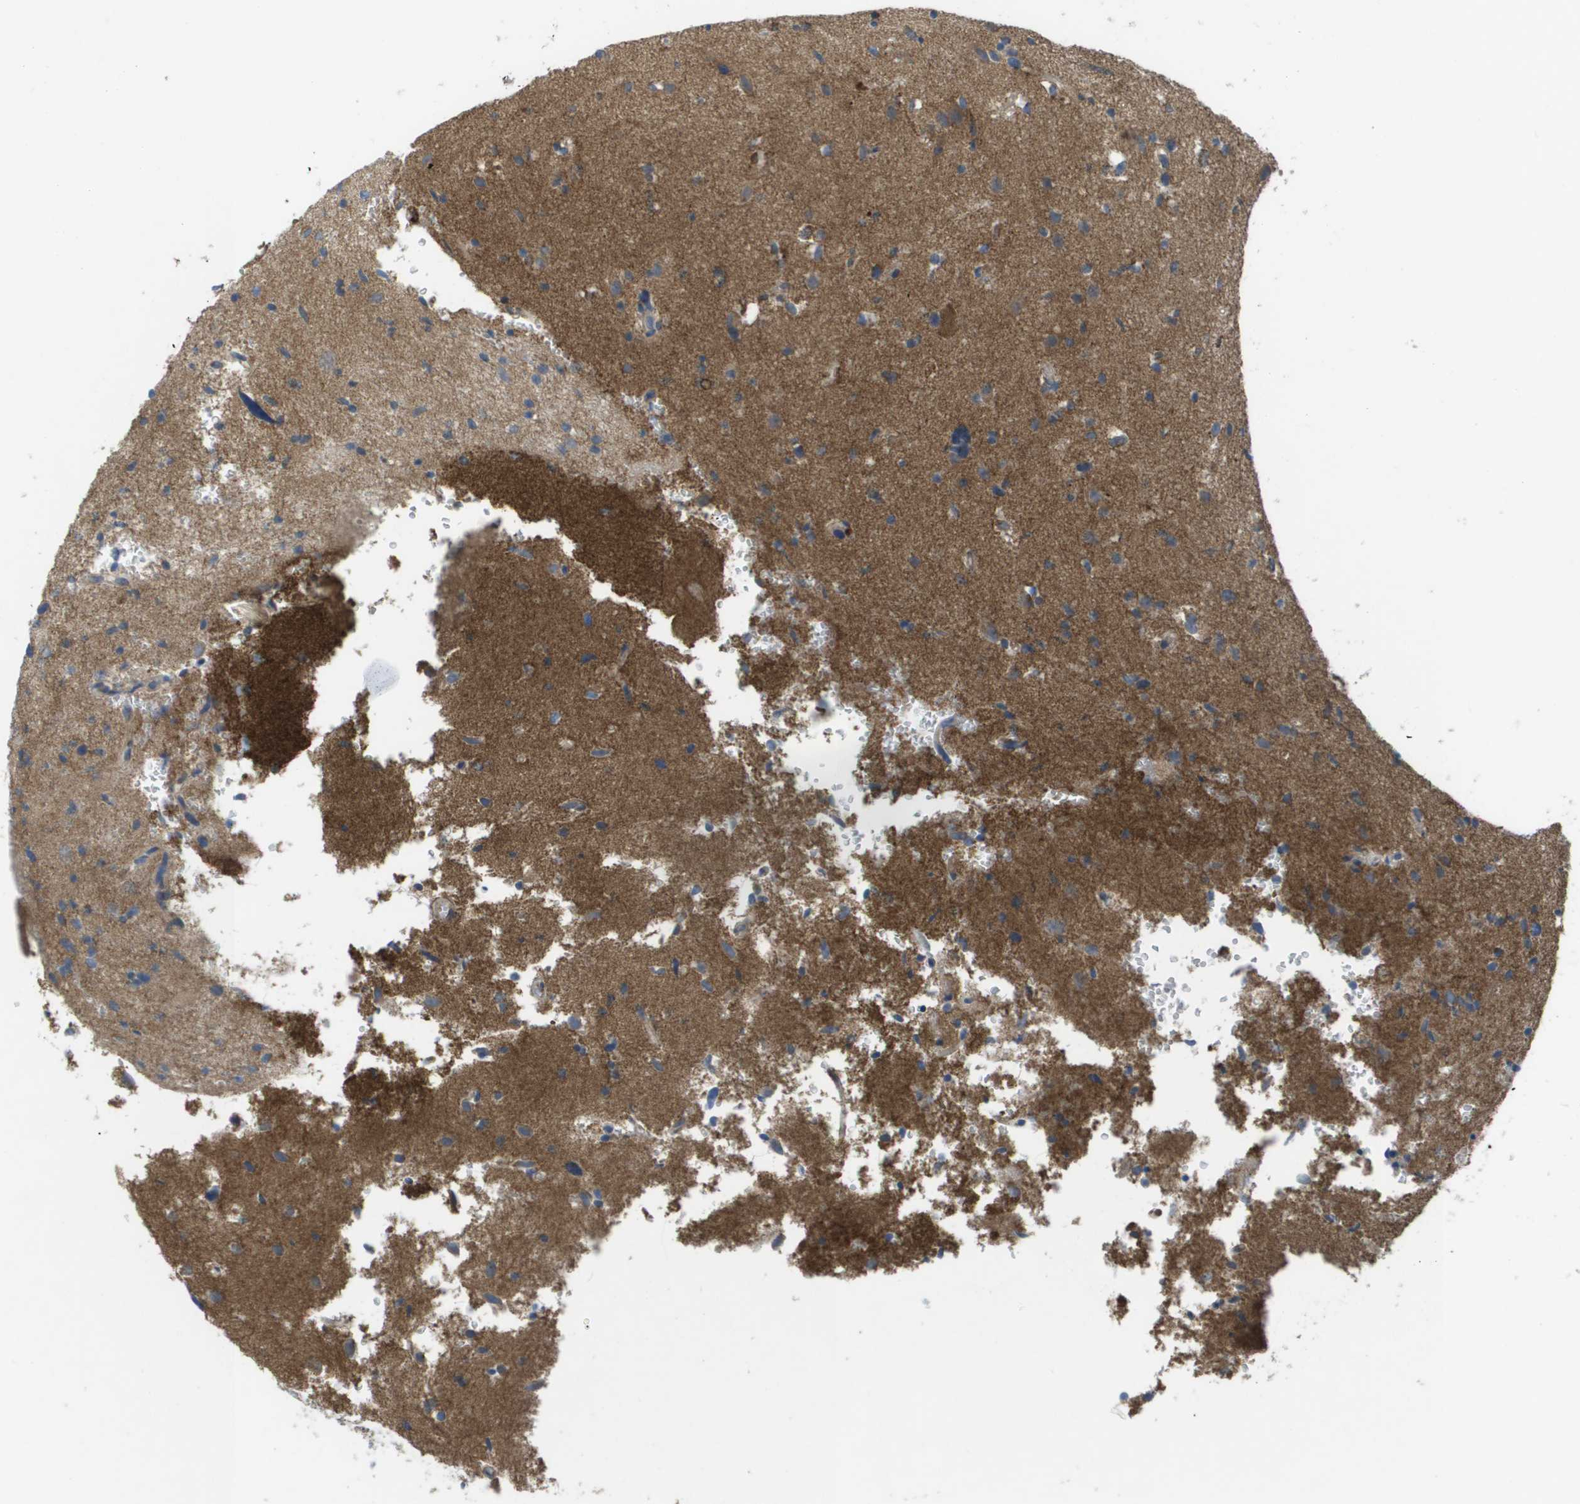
{"staining": {"intensity": "moderate", "quantity": "<25%", "location": "cytoplasmic/membranous"}, "tissue": "glioma", "cell_type": "Tumor cells", "image_type": "cancer", "snomed": [{"axis": "morphology", "description": "Glioma, malignant, High grade"}, {"axis": "topography", "description": "Brain"}], "caption": "Protein staining of glioma tissue reveals moderate cytoplasmic/membranous expression in approximately <25% of tumor cells. Nuclei are stained in blue.", "gene": "CLCN2", "patient": {"sex": "male", "age": 33}}